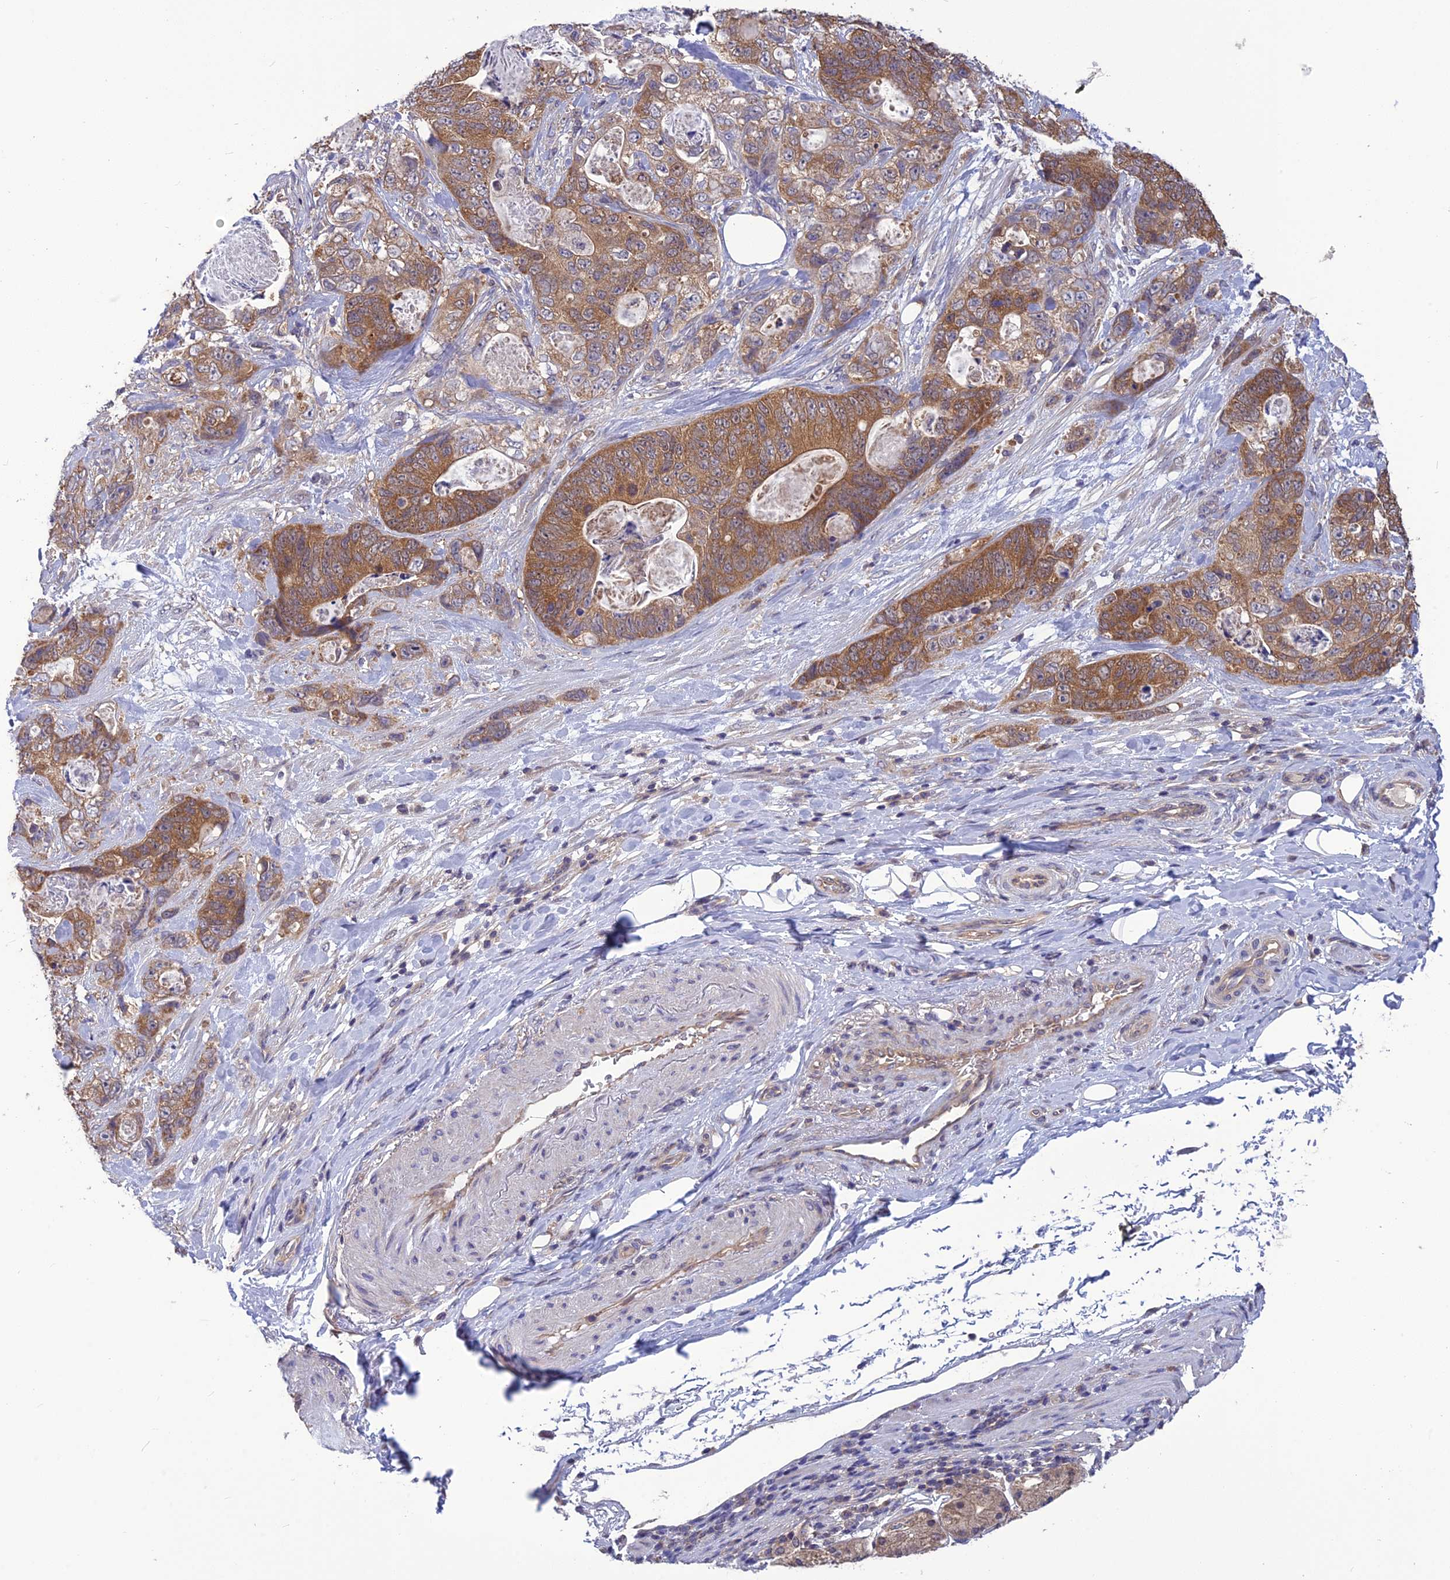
{"staining": {"intensity": "moderate", "quantity": ">75%", "location": "cytoplasmic/membranous"}, "tissue": "stomach cancer", "cell_type": "Tumor cells", "image_type": "cancer", "snomed": [{"axis": "morphology", "description": "Normal tissue, NOS"}, {"axis": "morphology", "description": "Adenocarcinoma, NOS"}, {"axis": "topography", "description": "Stomach"}], "caption": "IHC (DAB (3,3'-diaminobenzidine)) staining of human stomach adenocarcinoma reveals moderate cytoplasmic/membranous protein positivity in approximately >75% of tumor cells. (DAB (3,3'-diaminobenzidine) = brown stain, brightfield microscopy at high magnification).", "gene": "PSMF1", "patient": {"sex": "female", "age": 89}}